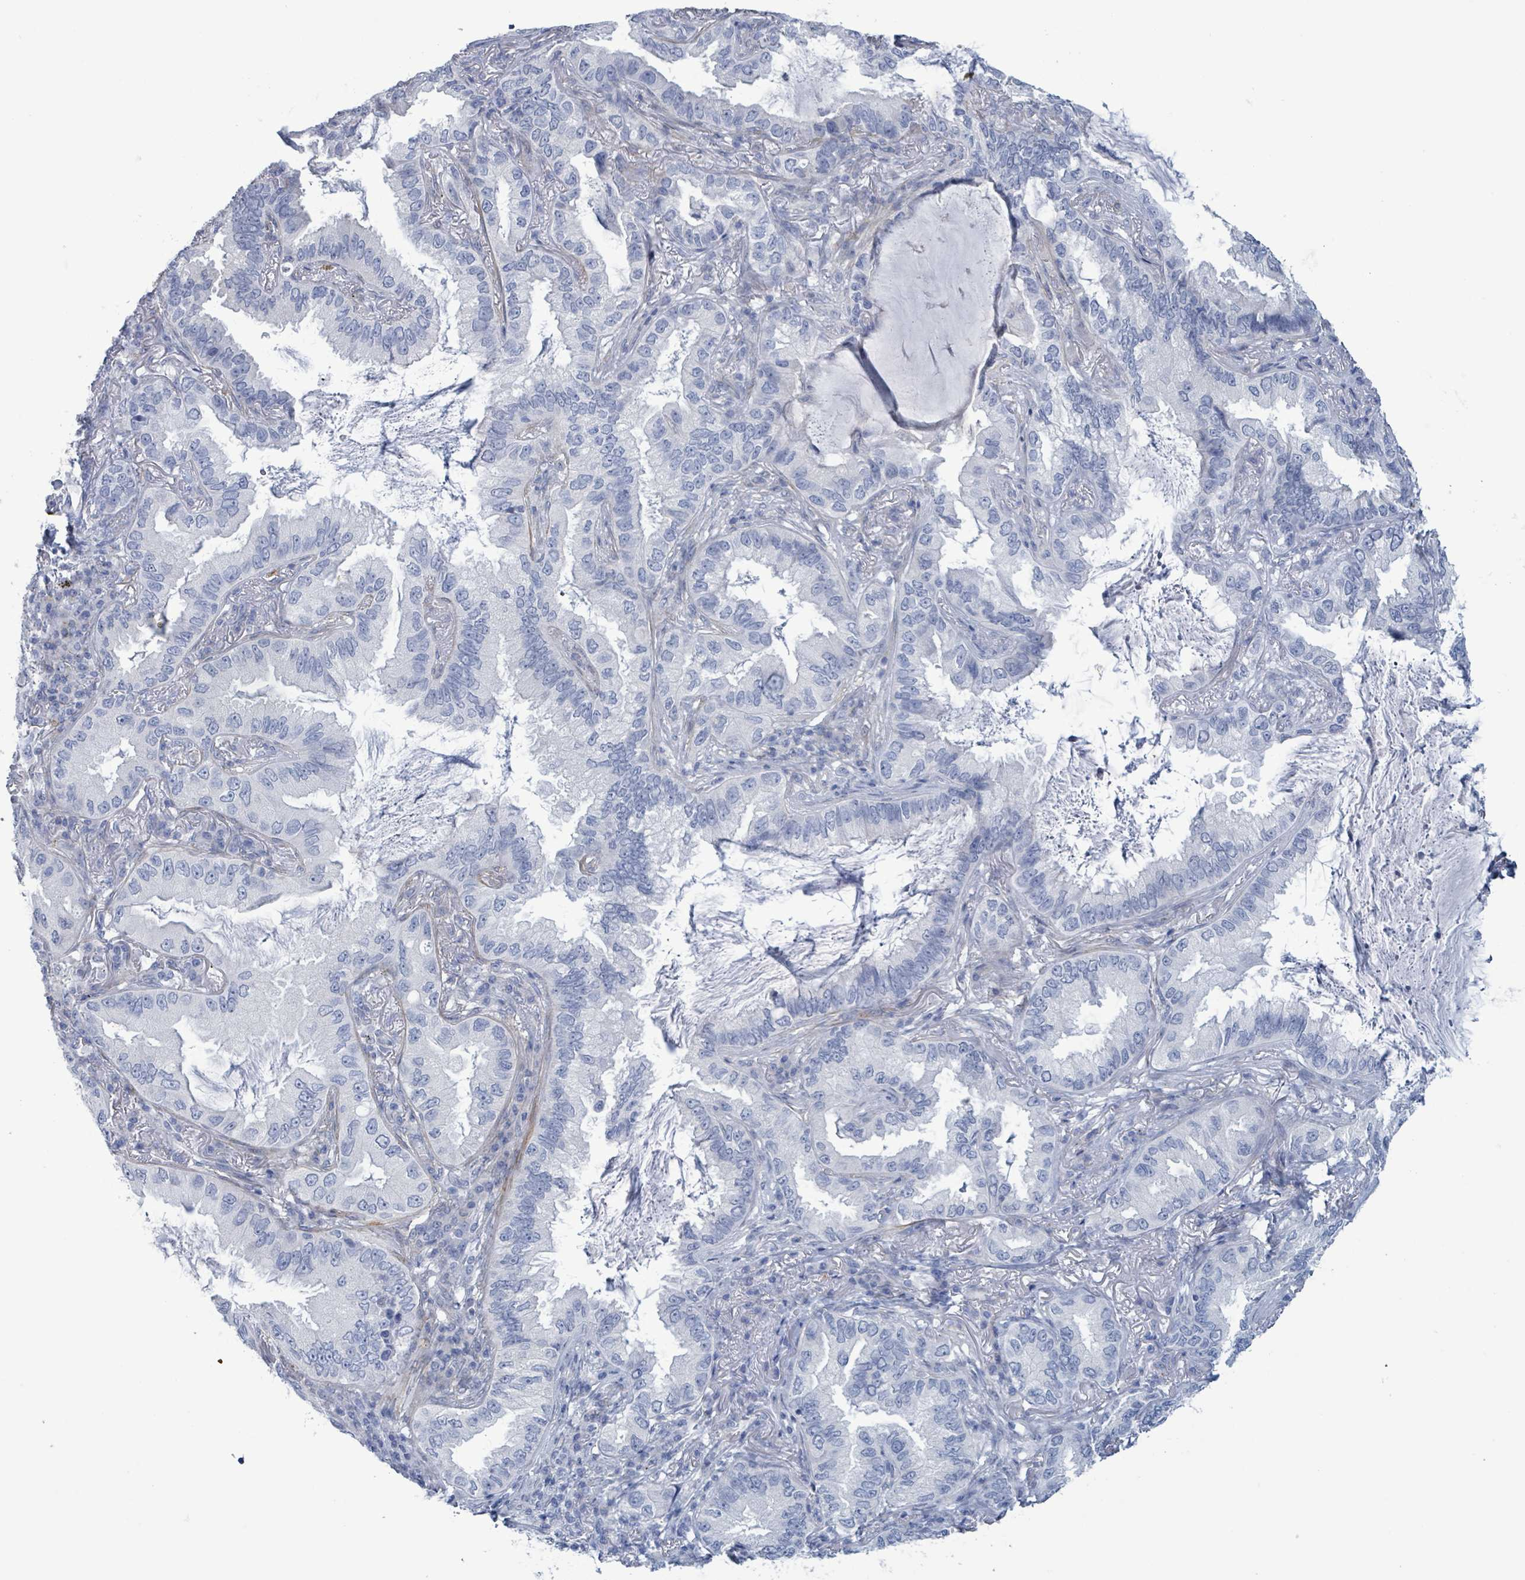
{"staining": {"intensity": "negative", "quantity": "none", "location": "none"}, "tissue": "lung cancer", "cell_type": "Tumor cells", "image_type": "cancer", "snomed": [{"axis": "morphology", "description": "Adenocarcinoma, NOS"}, {"axis": "topography", "description": "Lung"}], "caption": "Histopathology image shows no protein expression in tumor cells of lung cancer tissue. (DAB immunohistochemistry with hematoxylin counter stain).", "gene": "PKLR", "patient": {"sex": "female", "age": 69}}